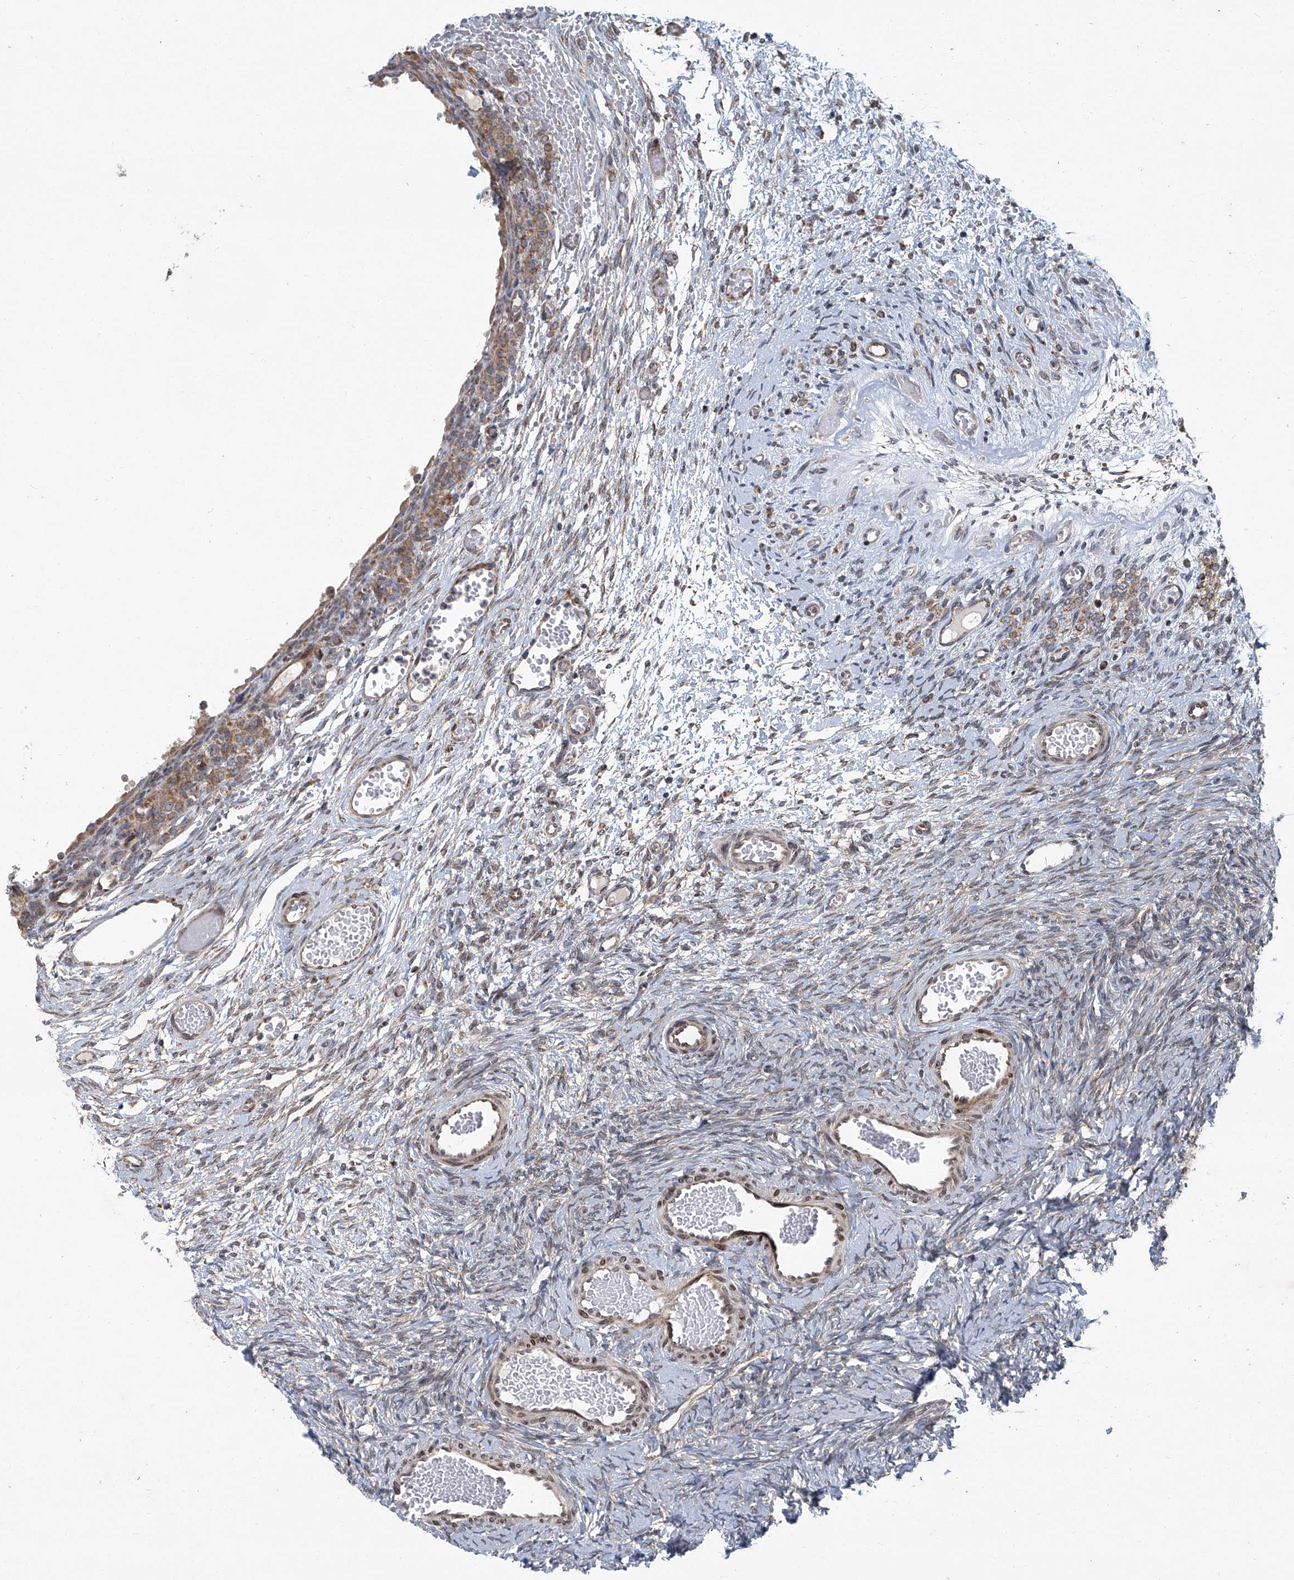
{"staining": {"intensity": "weak", "quantity": "<25%", "location": "nuclear"}, "tissue": "ovary", "cell_type": "Ovarian stroma cells", "image_type": "normal", "snomed": [{"axis": "morphology", "description": "Adenocarcinoma, NOS"}, {"axis": "topography", "description": "Endometrium"}], "caption": "The histopathology image shows no significant staining in ovarian stroma cells of ovary. (DAB (3,3'-diaminobenzidine) immunohistochemistry (IHC) visualized using brightfield microscopy, high magnification).", "gene": "GPR132", "patient": {"sex": "female", "age": 32}}